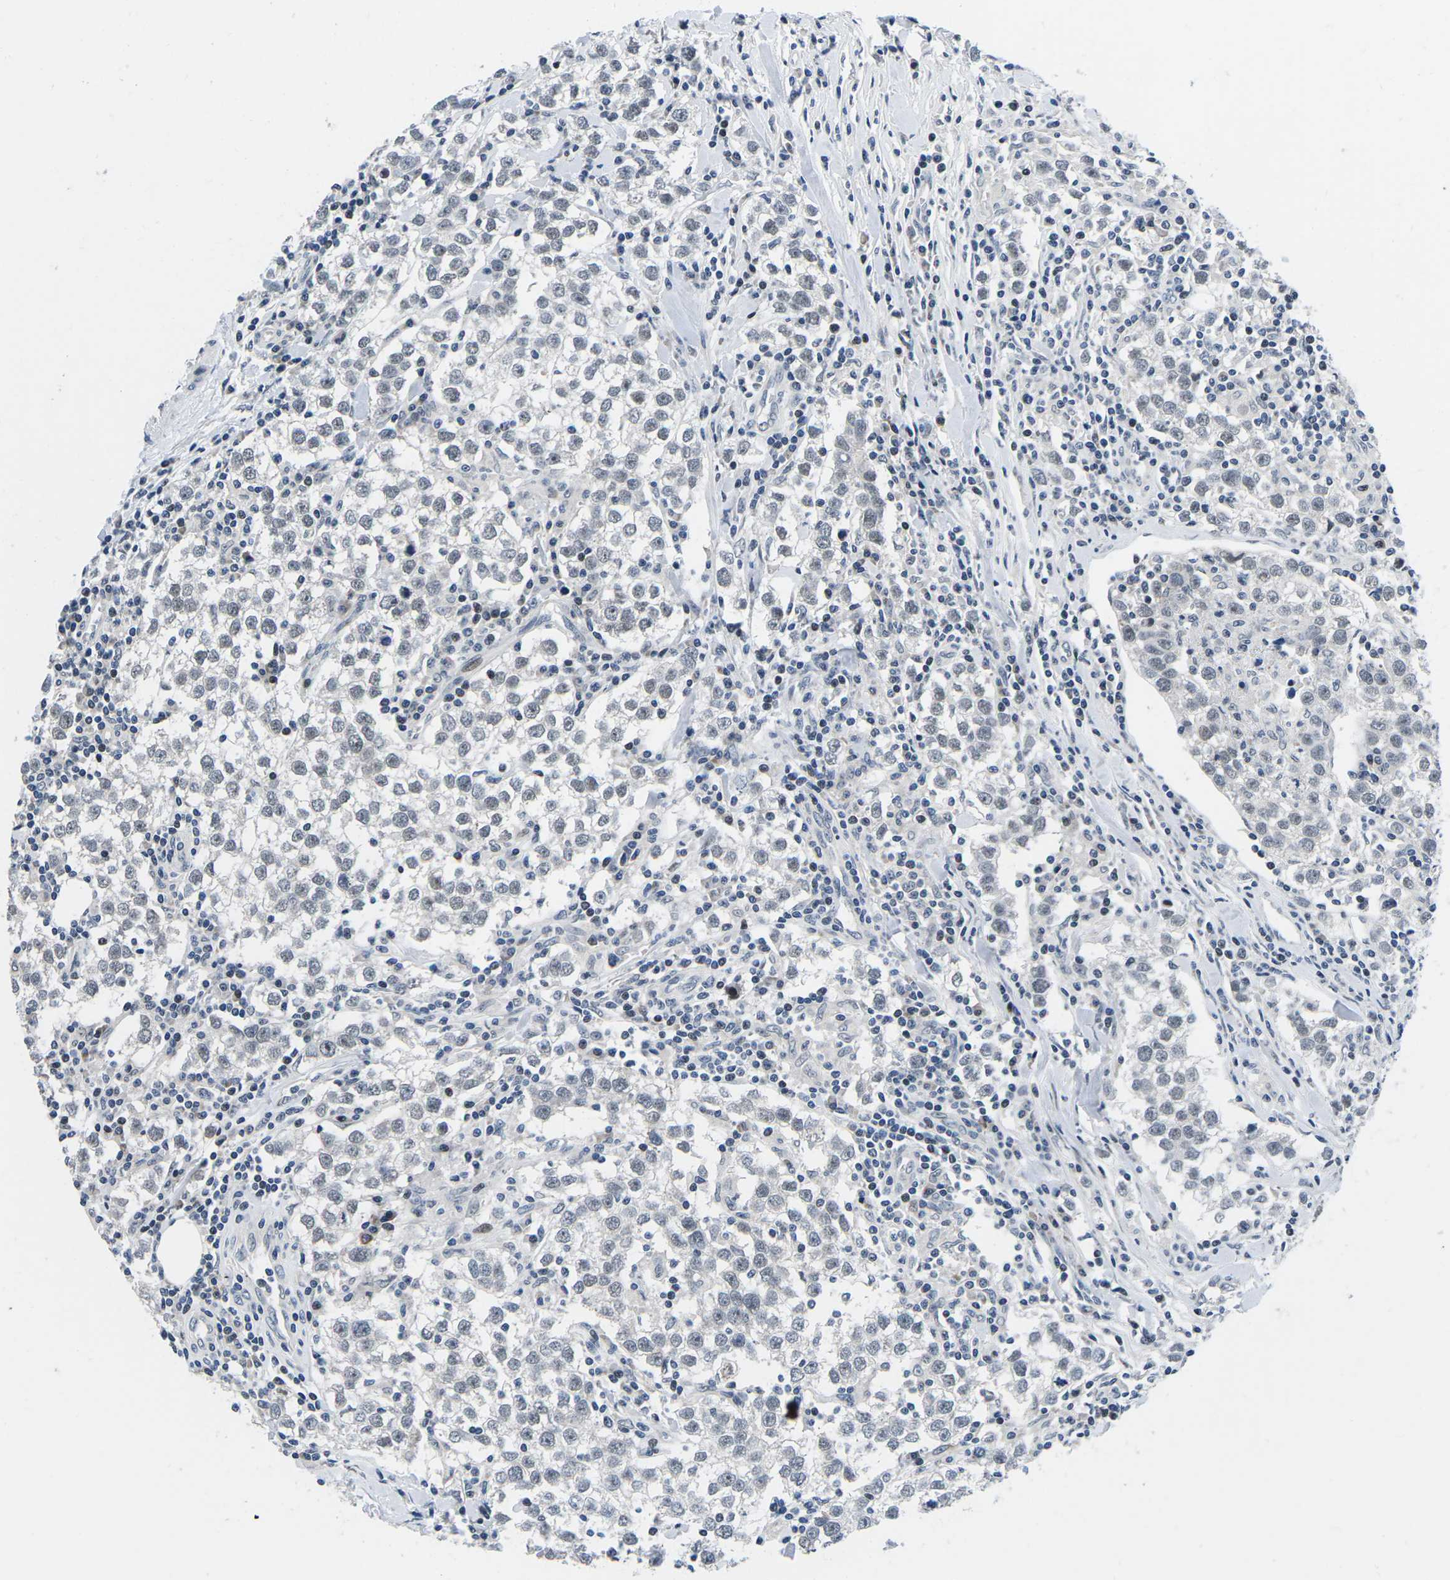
{"staining": {"intensity": "weak", "quantity": "<25%", "location": "nuclear"}, "tissue": "testis cancer", "cell_type": "Tumor cells", "image_type": "cancer", "snomed": [{"axis": "morphology", "description": "Seminoma, NOS"}, {"axis": "morphology", "description": "Carcinoma, Embryonal, NOS"}, {"axis": "topography", "description": "Testis"}], "caption": "Testis cancer (embryonal carcinoma) was stained to show a protein in brown. There is no significant expression in tumor cells.", "gene": "CDC73", "patient": {"sex": "male", "age": 36}}